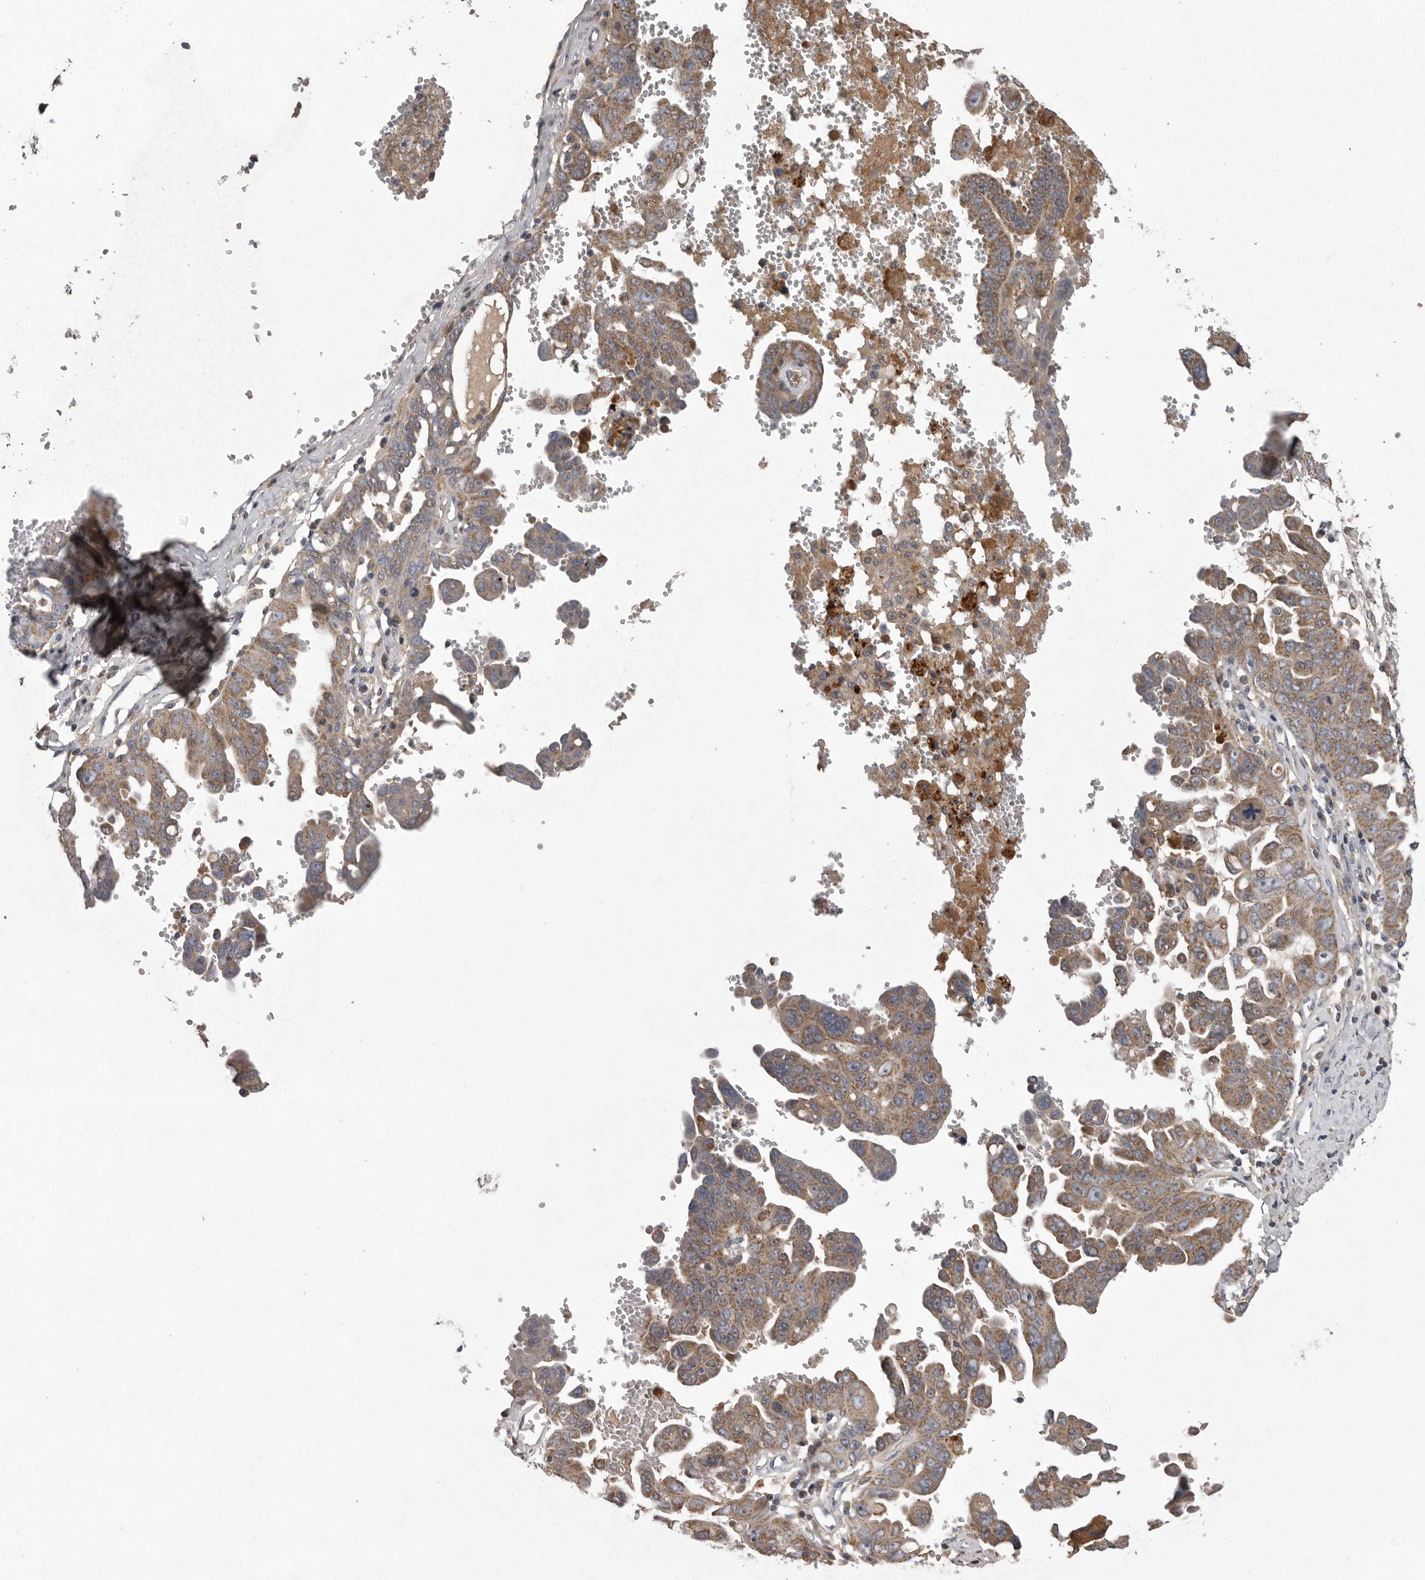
{"staining": {"intensity": "moderate", "quantity": ">75%", "location": "cytoplasmic/membranous"}, "tissue": "ovarian cancer", "cell_type": "Tumor cells", "image_type": "cancer", "snomed": [{"axis": "morphology", "description": "Carcinoma, endometroid"}, {"axis": "topography", "description": "Ovary"}], "caption": "Human ovarian cancer stained with a brown dye demonstrates moderate cytoplasmic/membranous positive expression in about >75% of tumor cells.", "gene": "CRP", "patient": {"sex": "female", "age": 62}}